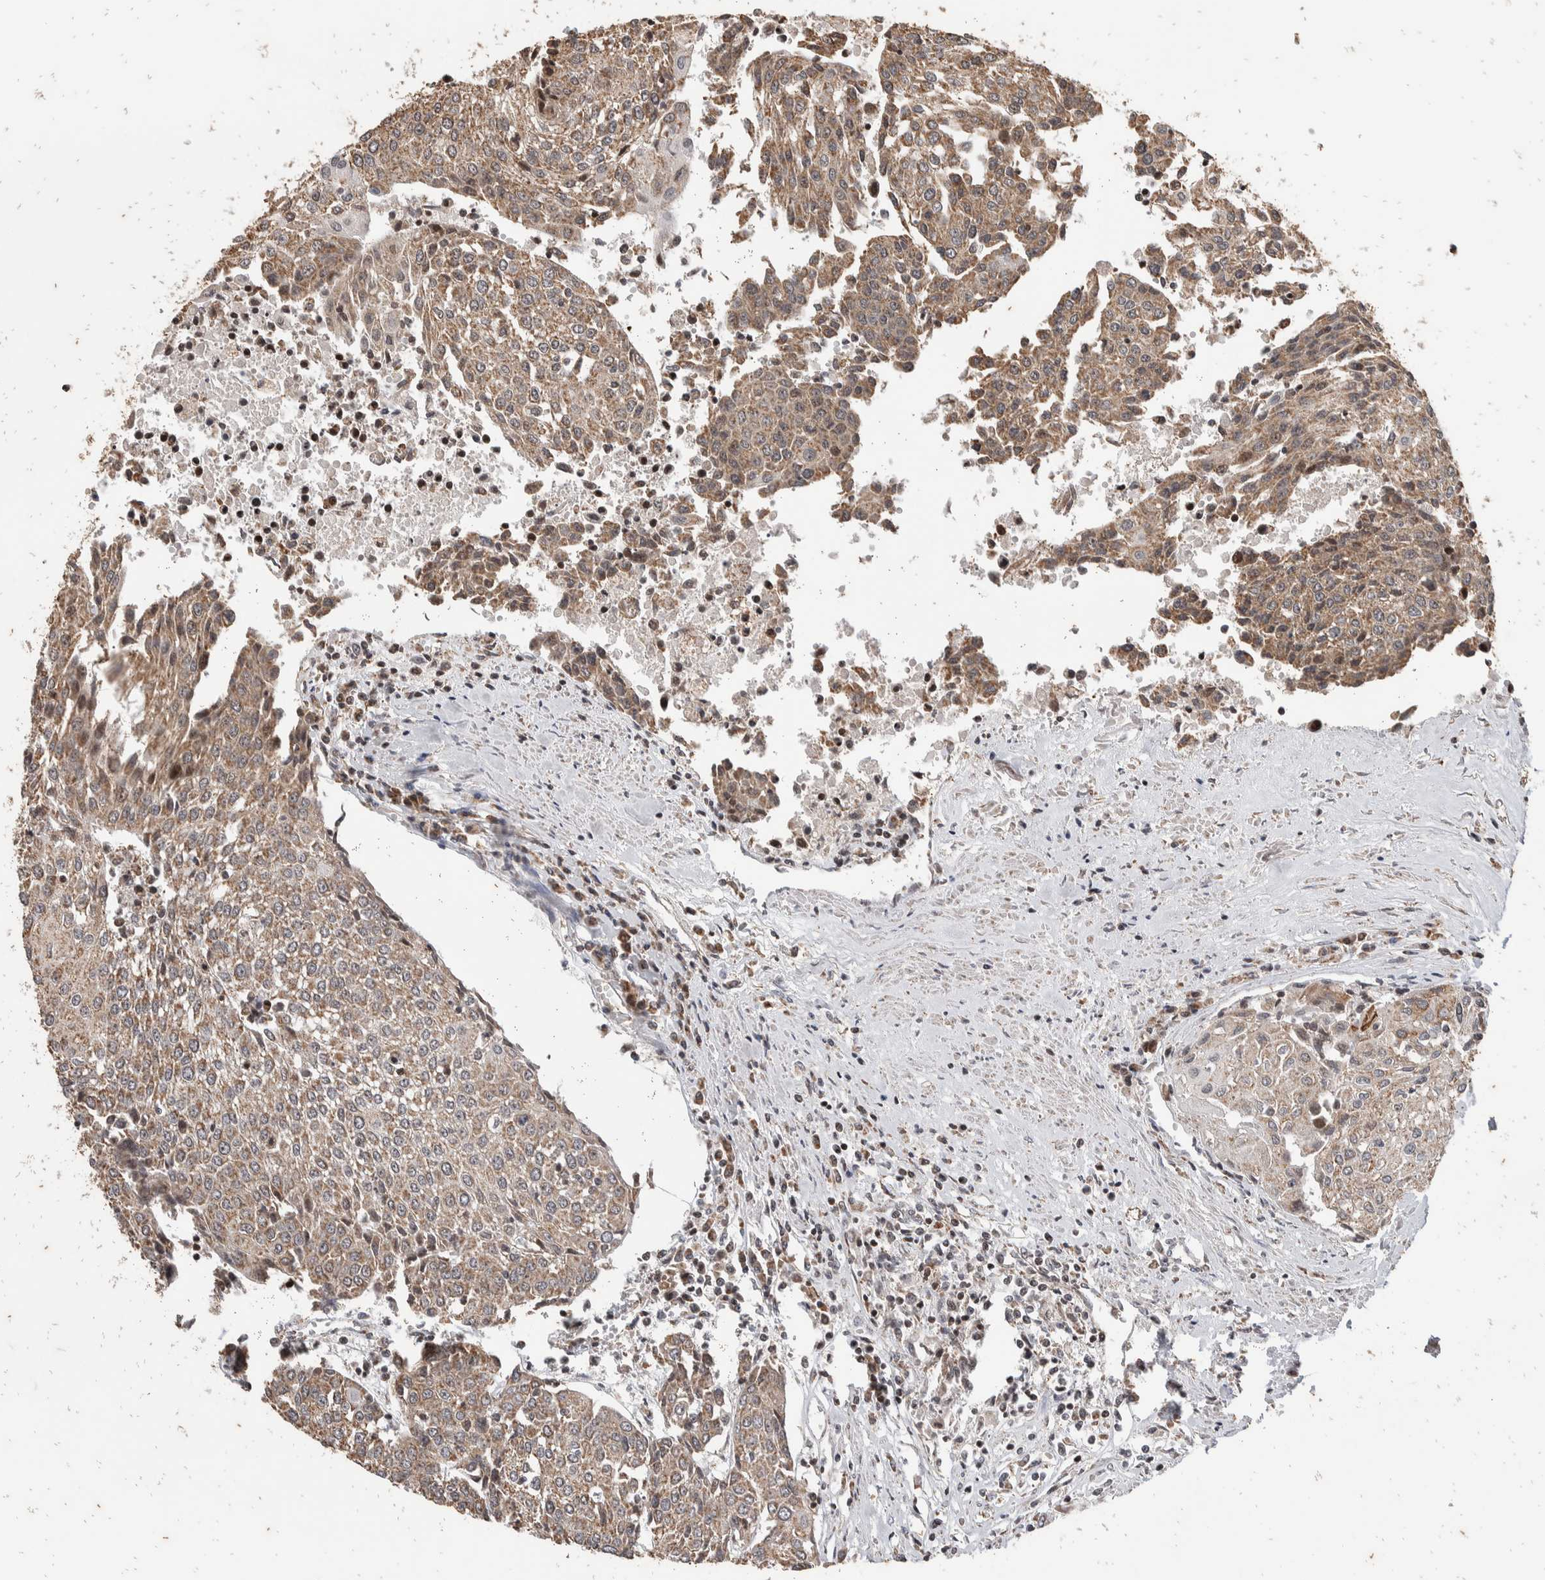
{"staining": {"intensity": "weak", "quantity": ">75%", "location": "cytoplasmic/membranous"}, "tissue": "urothelial cancer", "cell_type": "Tumor cells", "image_type": "cancer", "snomed": [{"axis": "morphology", "description": "Urothelial carcinoma, High grade"}, {"axis": "topography", "description": "Urinary bladder"}], "caption": "Brown immunohistochemical staining in human urothelial carcinoma (high-grade) displays weak cytoplasmic/membranous staining in approximately >75% of tumor cells.", "gene": "ATXN7L1", "patient": {"sex": "female", "age": 85}}